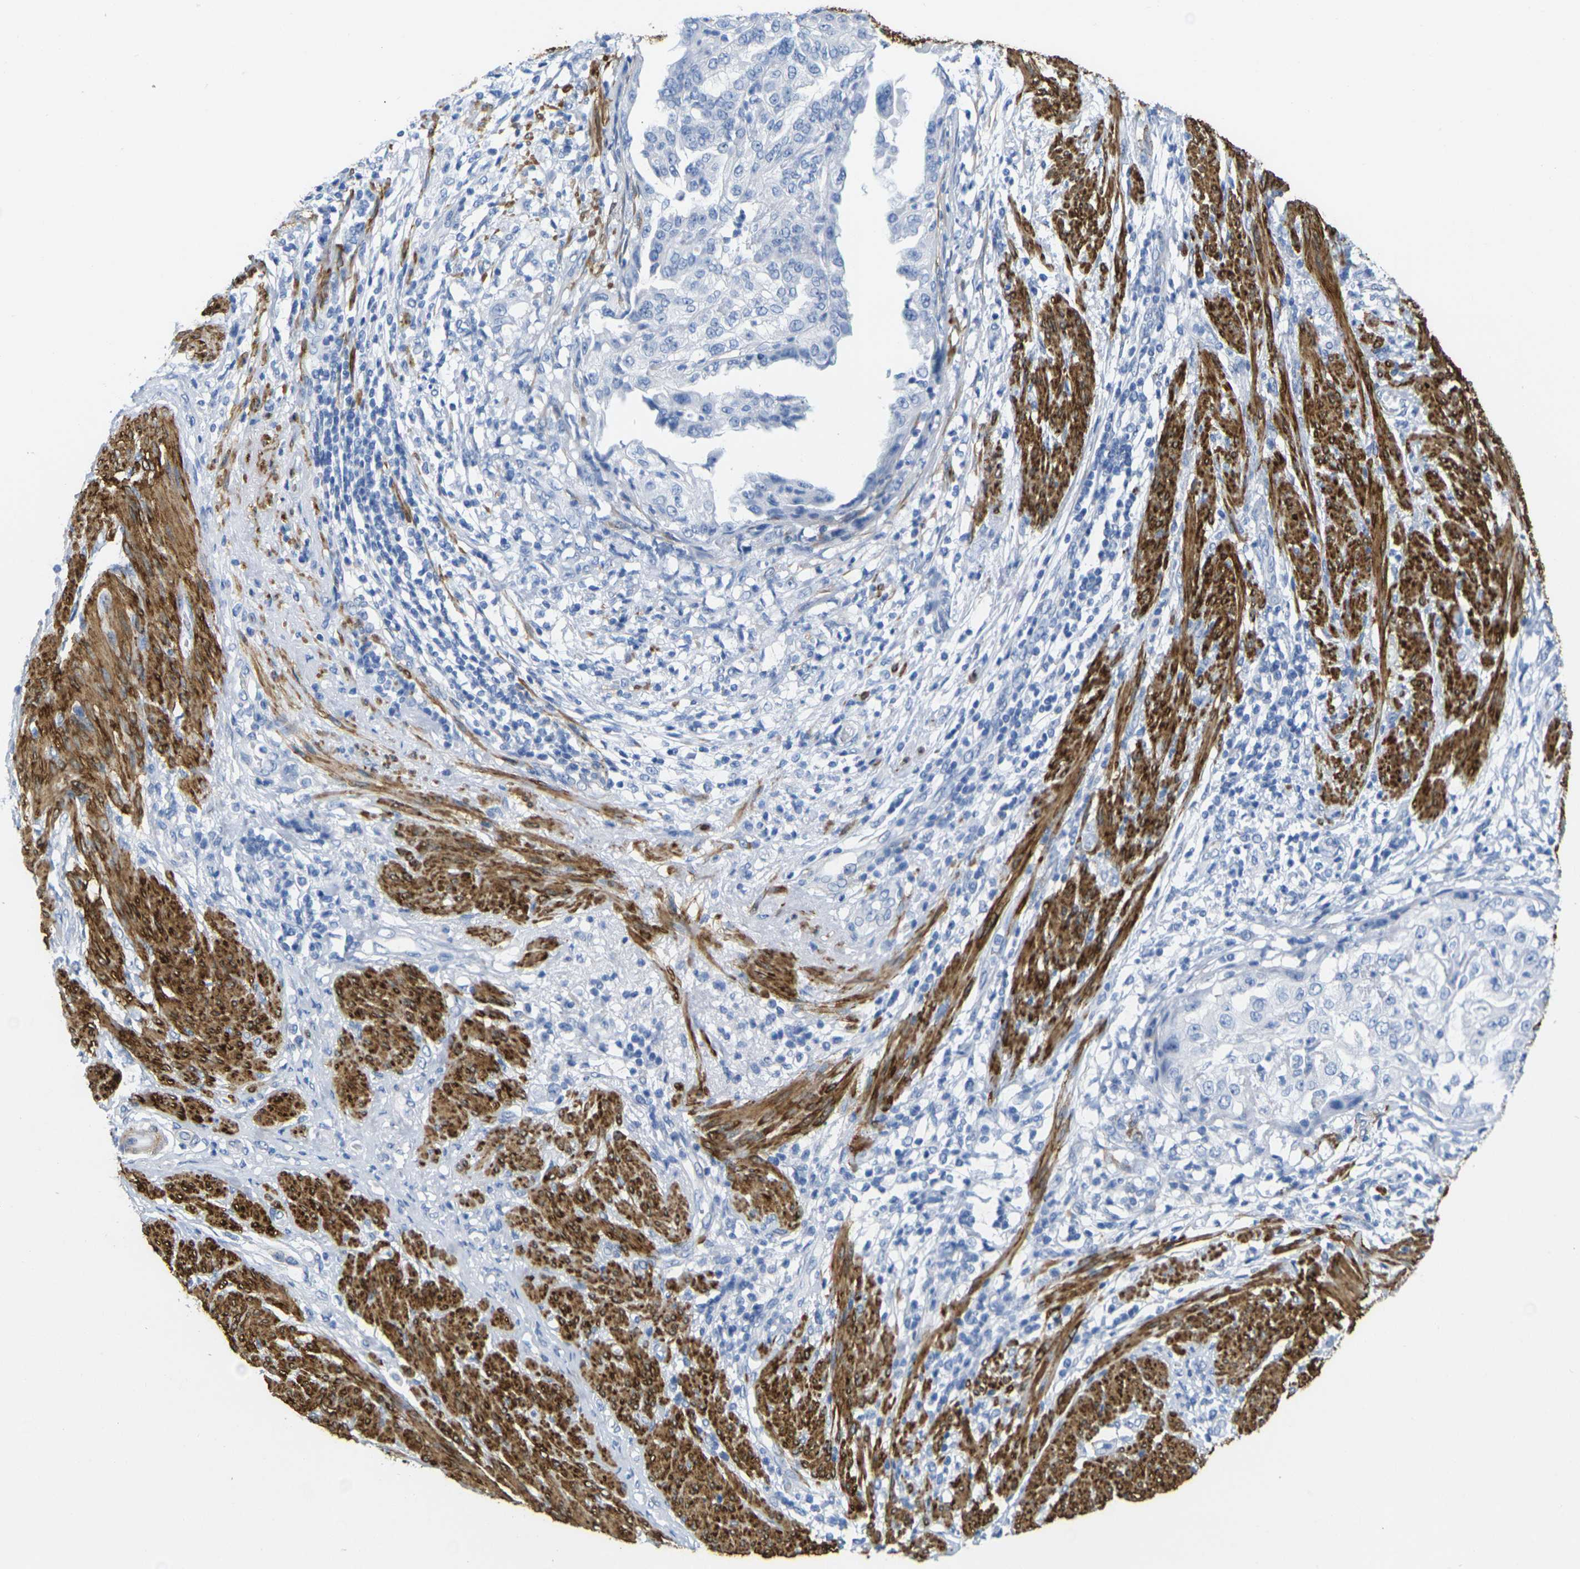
{"staining": {"intensity": "negative", "quantity": "none", "location": "none"}, "tissue": "endometrial cancer", "cell_type": "Tumor cells", "image_type": "cancer", "snomed": [{"axis": "morphology", "description": "Adenocarcinoma, NOS"}, {"axis": "topography", "description": "Endometrium"}], "caption": "An immunohistochemistry micrograph of adenocarcinoma (endometrial) is shown. There is no staining in tumor cells of adenocarcinoma (endometrial). (DAB (3,3'-diaminobenzidine) IHC, high magnification).", "gene": "CNN1", "patient": {"sex": "female", "age": 85}}